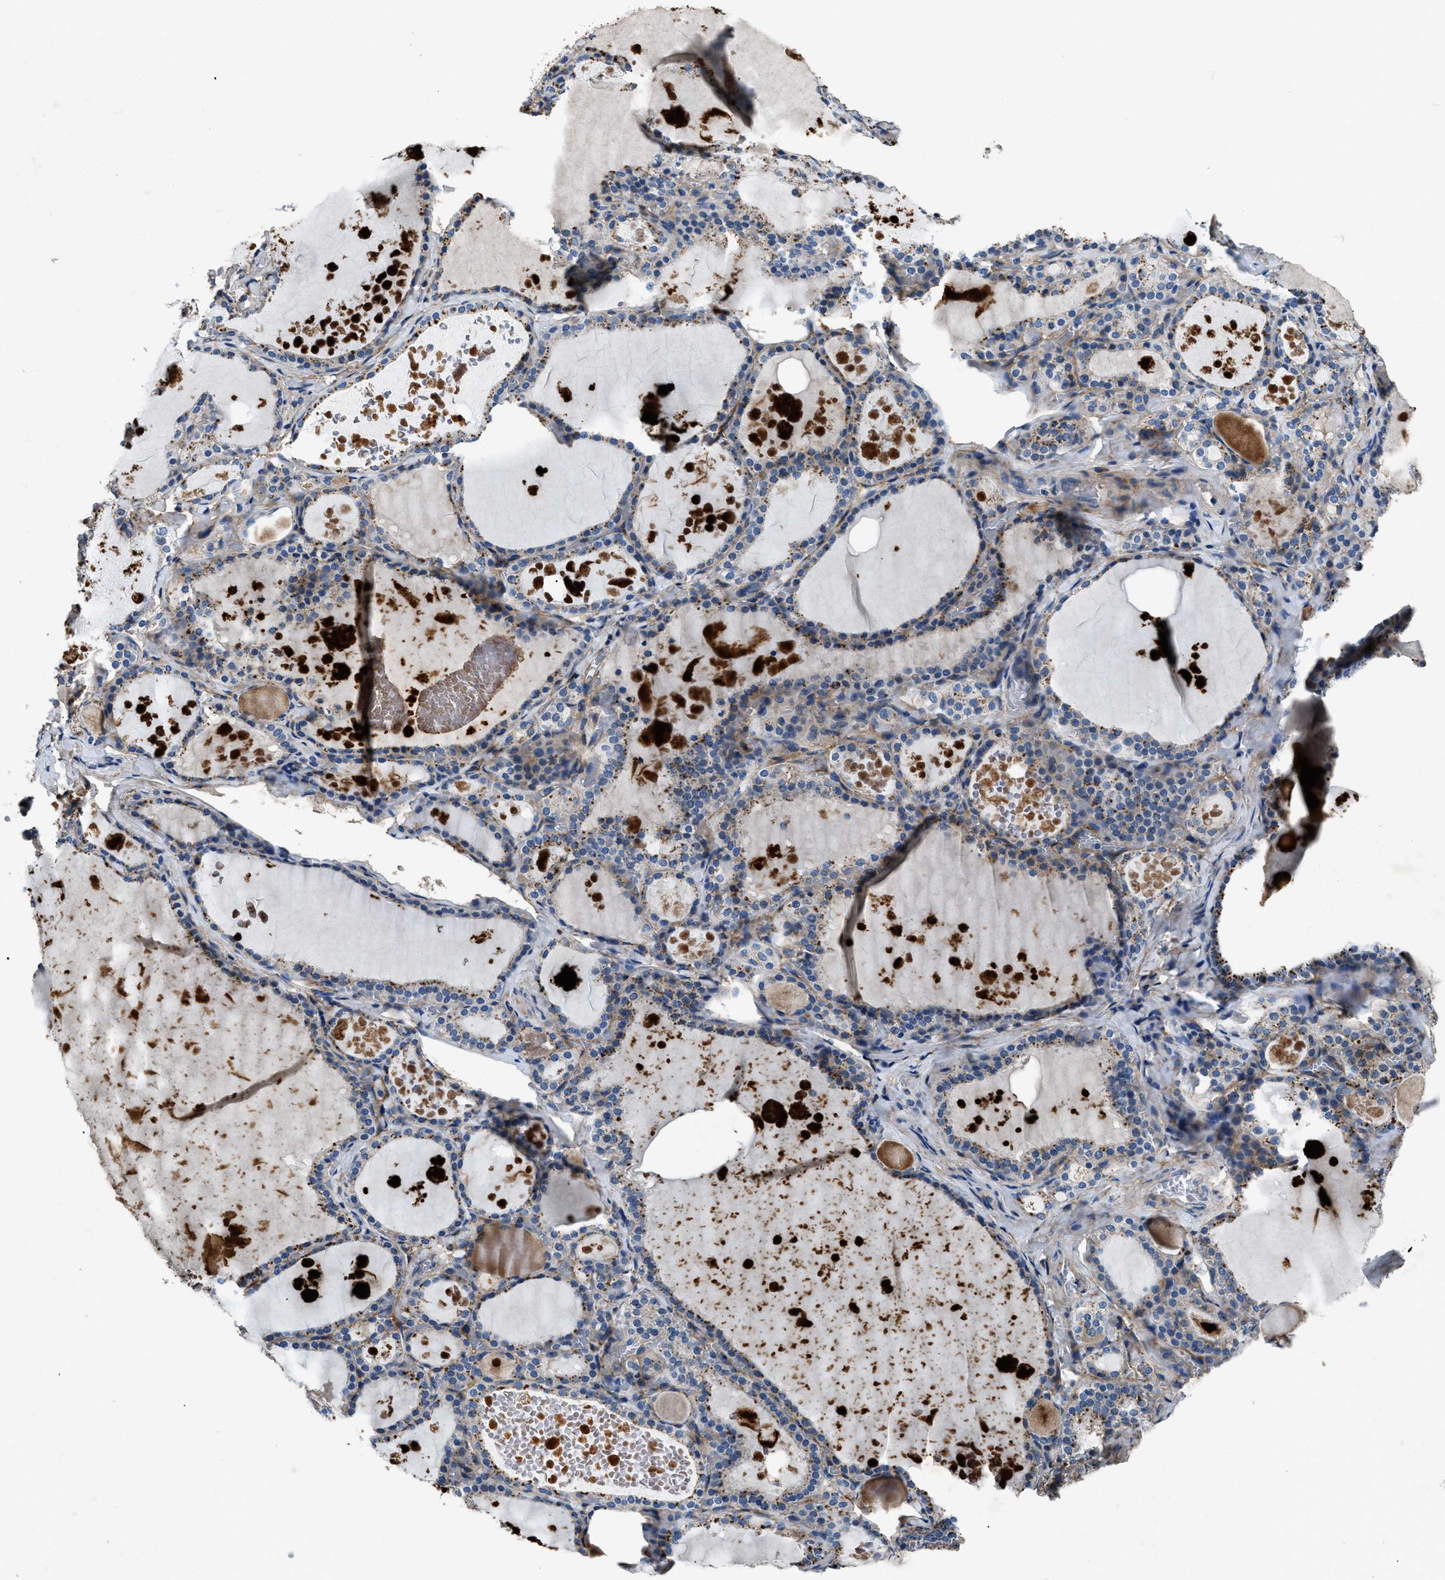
{"staining": {"intensity": "moderate", "quantity": "25%-75%", "location": "cytoplasmic/membranous"}, "tissue": "thyroid gland", "cell_type": "Glandular cells", "image_type": "normal", "snomed": [{"axis": "morphology", "description": "Normal tissue, NOS"}, {"axis": "topography", "description": "Thyroid gland"}], "caption": "Brown immunohistochemical staining in unremarkable human thyroid gland shows moderate cytoplasmic/membranous expression in approximately 25%-75% of glandular cells.", "gene": "CD276", "patient": {"sex": "male", "age": 56}}